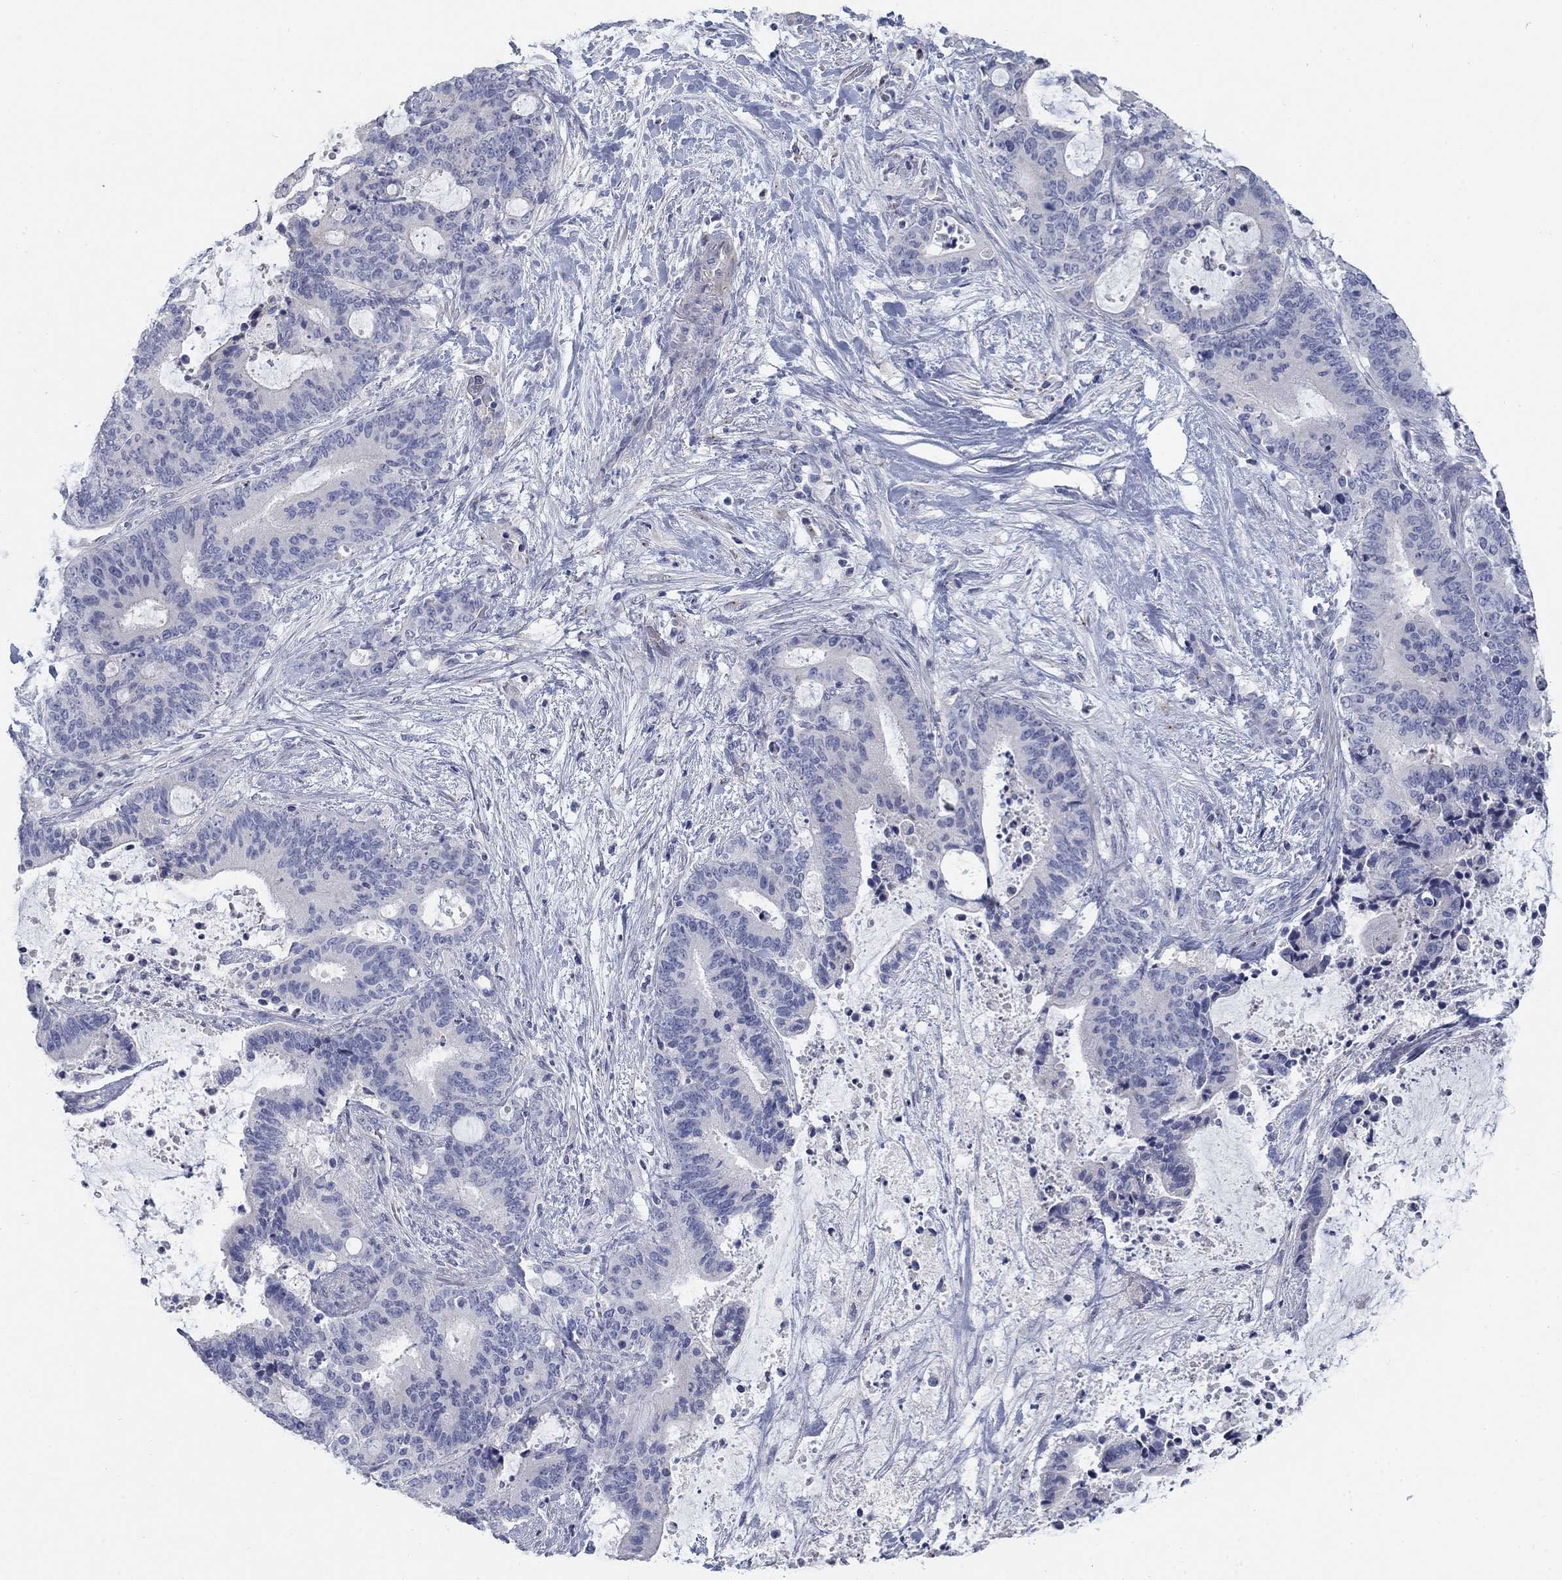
{"staining": {"intensity": "negative", "quantity": "none", "location": "none"}, "tissue": "liver cancer", "cell_type": "Tumor cells", "image_type": "cancer", "snomed": [{"axis": "morphology", "description": "Cholangiocarcinoma"}, {"axis": "topography", "description": "Liver"}], "caption": "A high-resolution image shows immunohistochemistry (IHC) staining of liver cancer (cholangiocarcinoma), which displays no significant positivity in tumor cells.", "gene": "TMEM249", "patient": {"sex": "female", "age": 73}}